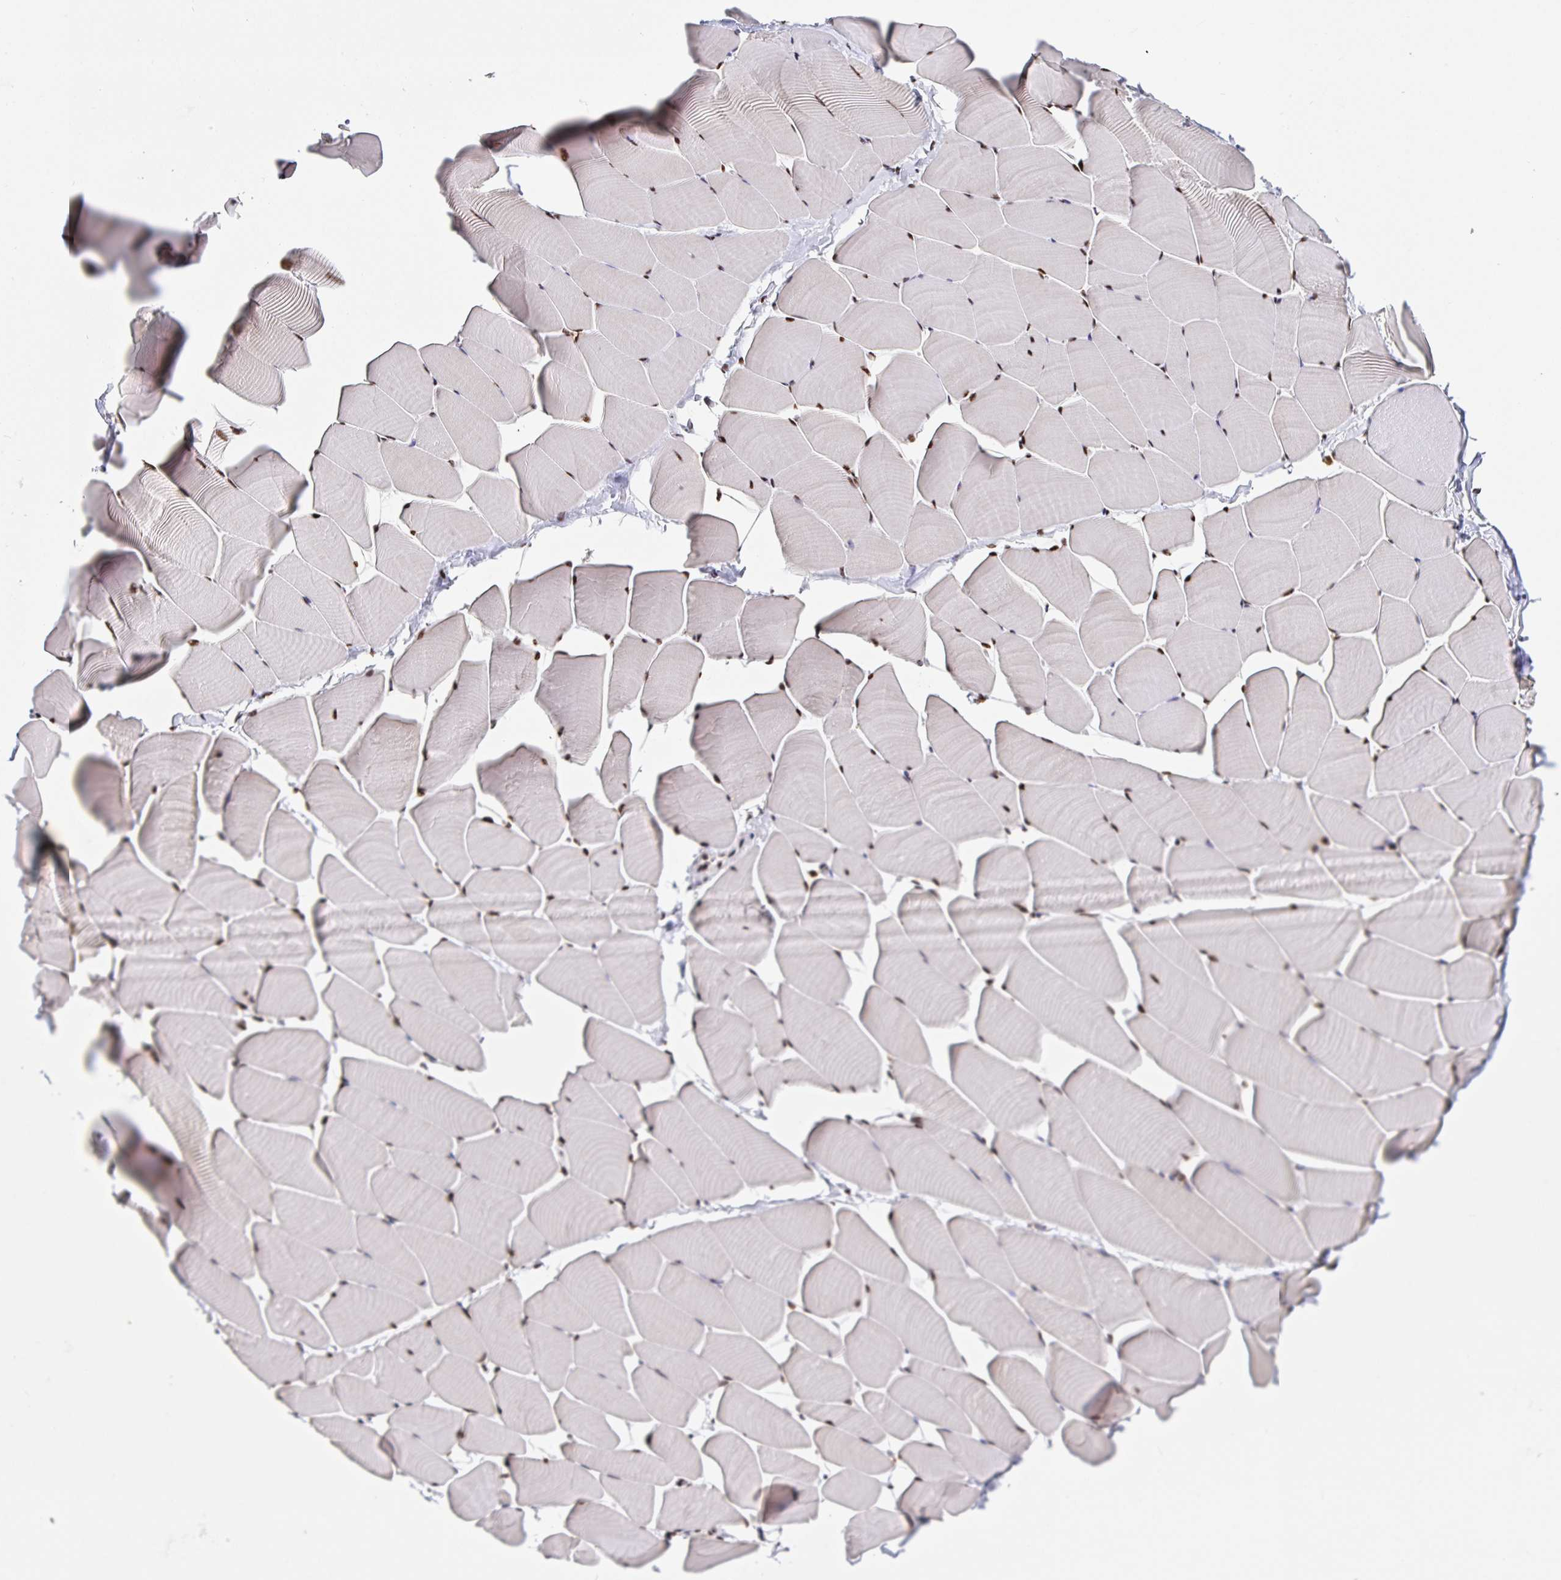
{"staining": {"intensity": "moderate", "quantity": "25%-75%", "location": "cytoplasmic/membranous,nuclear"}, "tissue": "skeletal muscle", "cell_type": "Myocytes", "image_type": "normal", "snomed": [{"axis": "morphology", "description": "Normal tissue, NOS"}, {"axis": "topography", "description": "Skeletal muscle"}], "caption": "Immunohistochemical staining of normal human skeletal muscle reveals moderate cytoplasmic/membranous,nuclear protein staining in about 25%-75% of myocytes. (Stains: DAB (3,3'-diaminobenzidine) in brown, nuclei in blue, Microscopy: brightfield microscopy at high magnification).", "gene": "SETD5", "patient": {"sex": "male", "age": 25}}